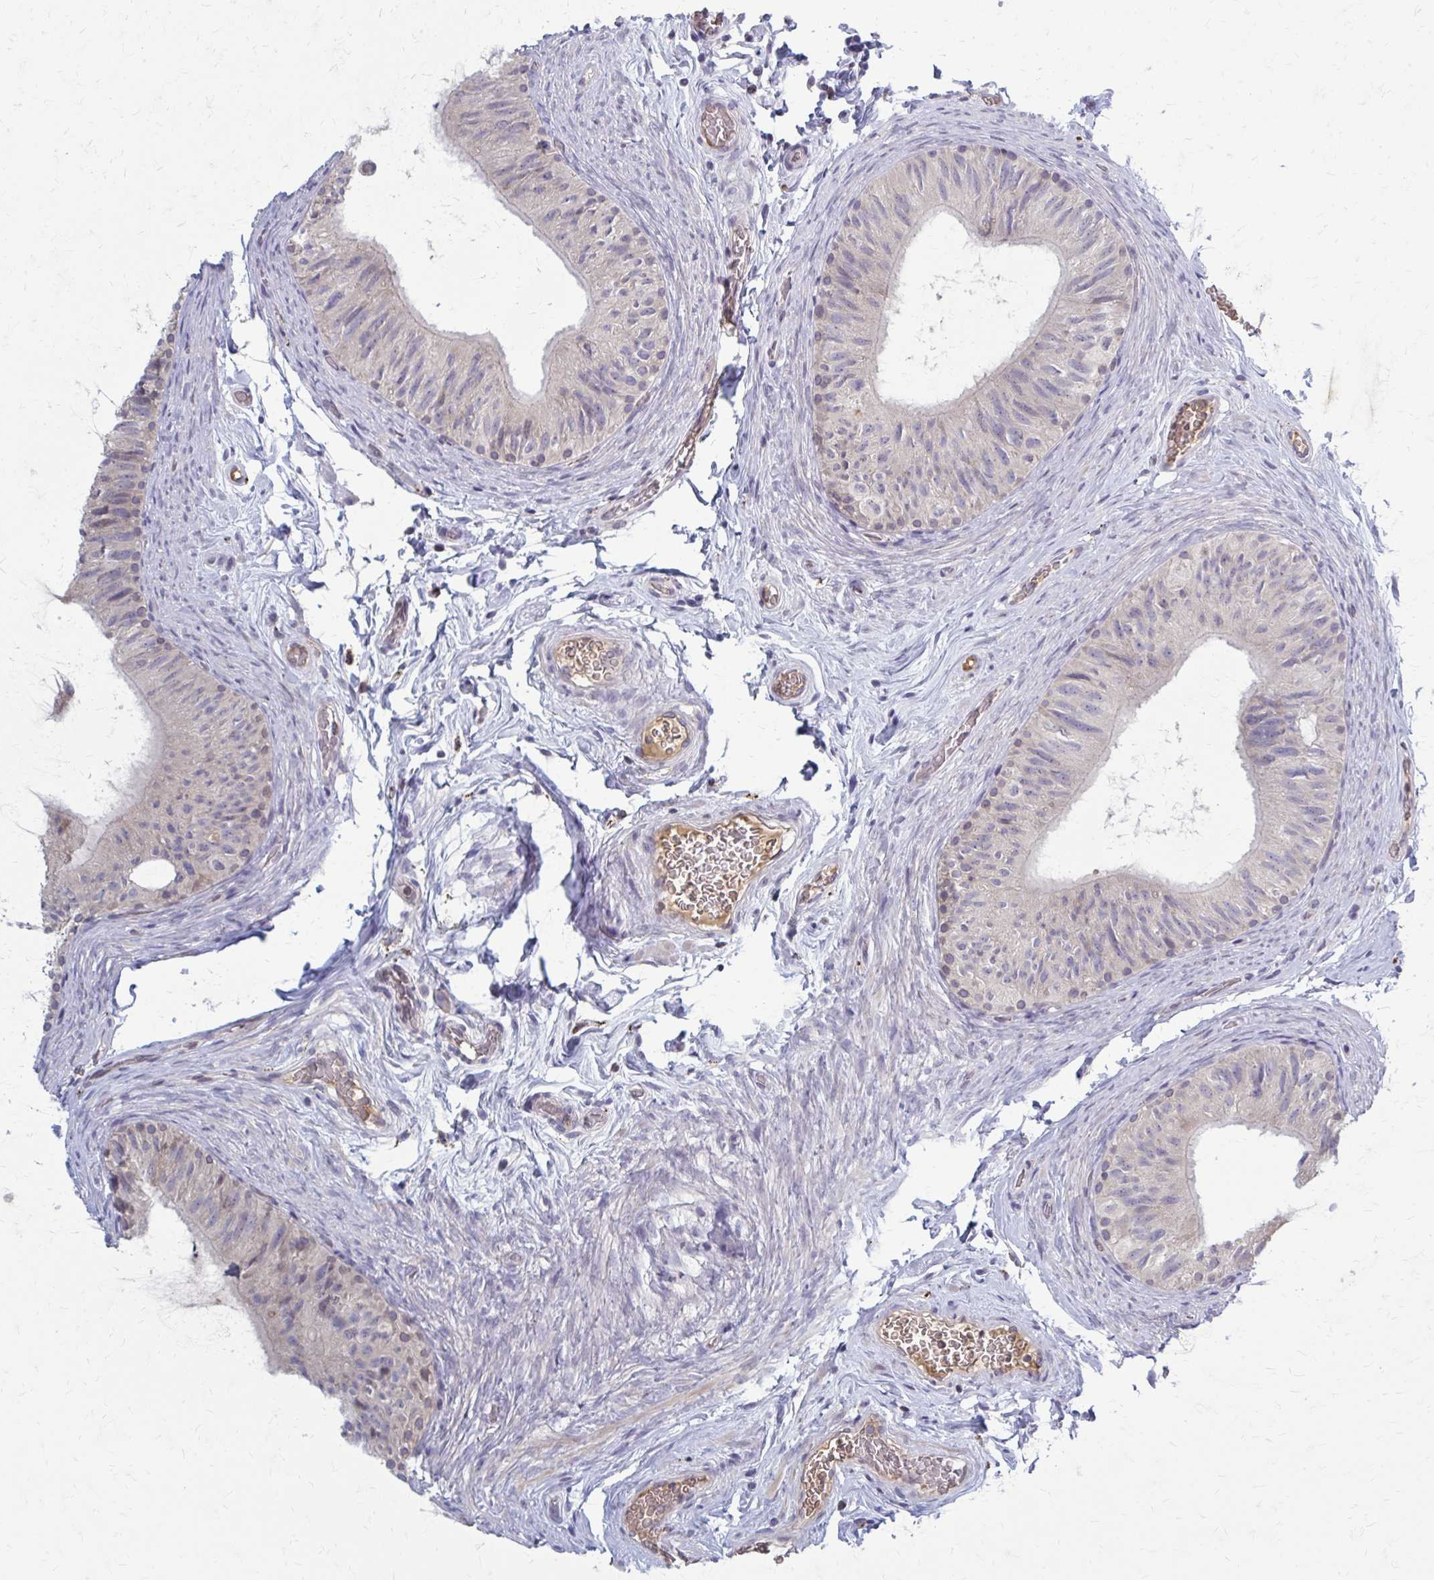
{"staining": {"intensity": "weak", "quantity": "<25%", "location": "cytoplasmic/membranous"}, "tissue": "epididymis", "cell_type": "Glandular cells", "image_type": "normal", "snomed": [{"axis": "morphology", "description": "Normal tissue, NOS"}, {"axis": "topography", "description": "Epididymis, spermatic cord, NOS"}, {"axis": "topography", "description": "Epididymis"}], "caption": "The micrograph reveals no staining of glandular cells in normal epididymis. (Brightfield microscopy of DAB (3,3'-diaminobenzidine) immunohistochemistry at high magnification).", "gene": "MCRIP2", "patient": {"sex": "male", "age": 31}}